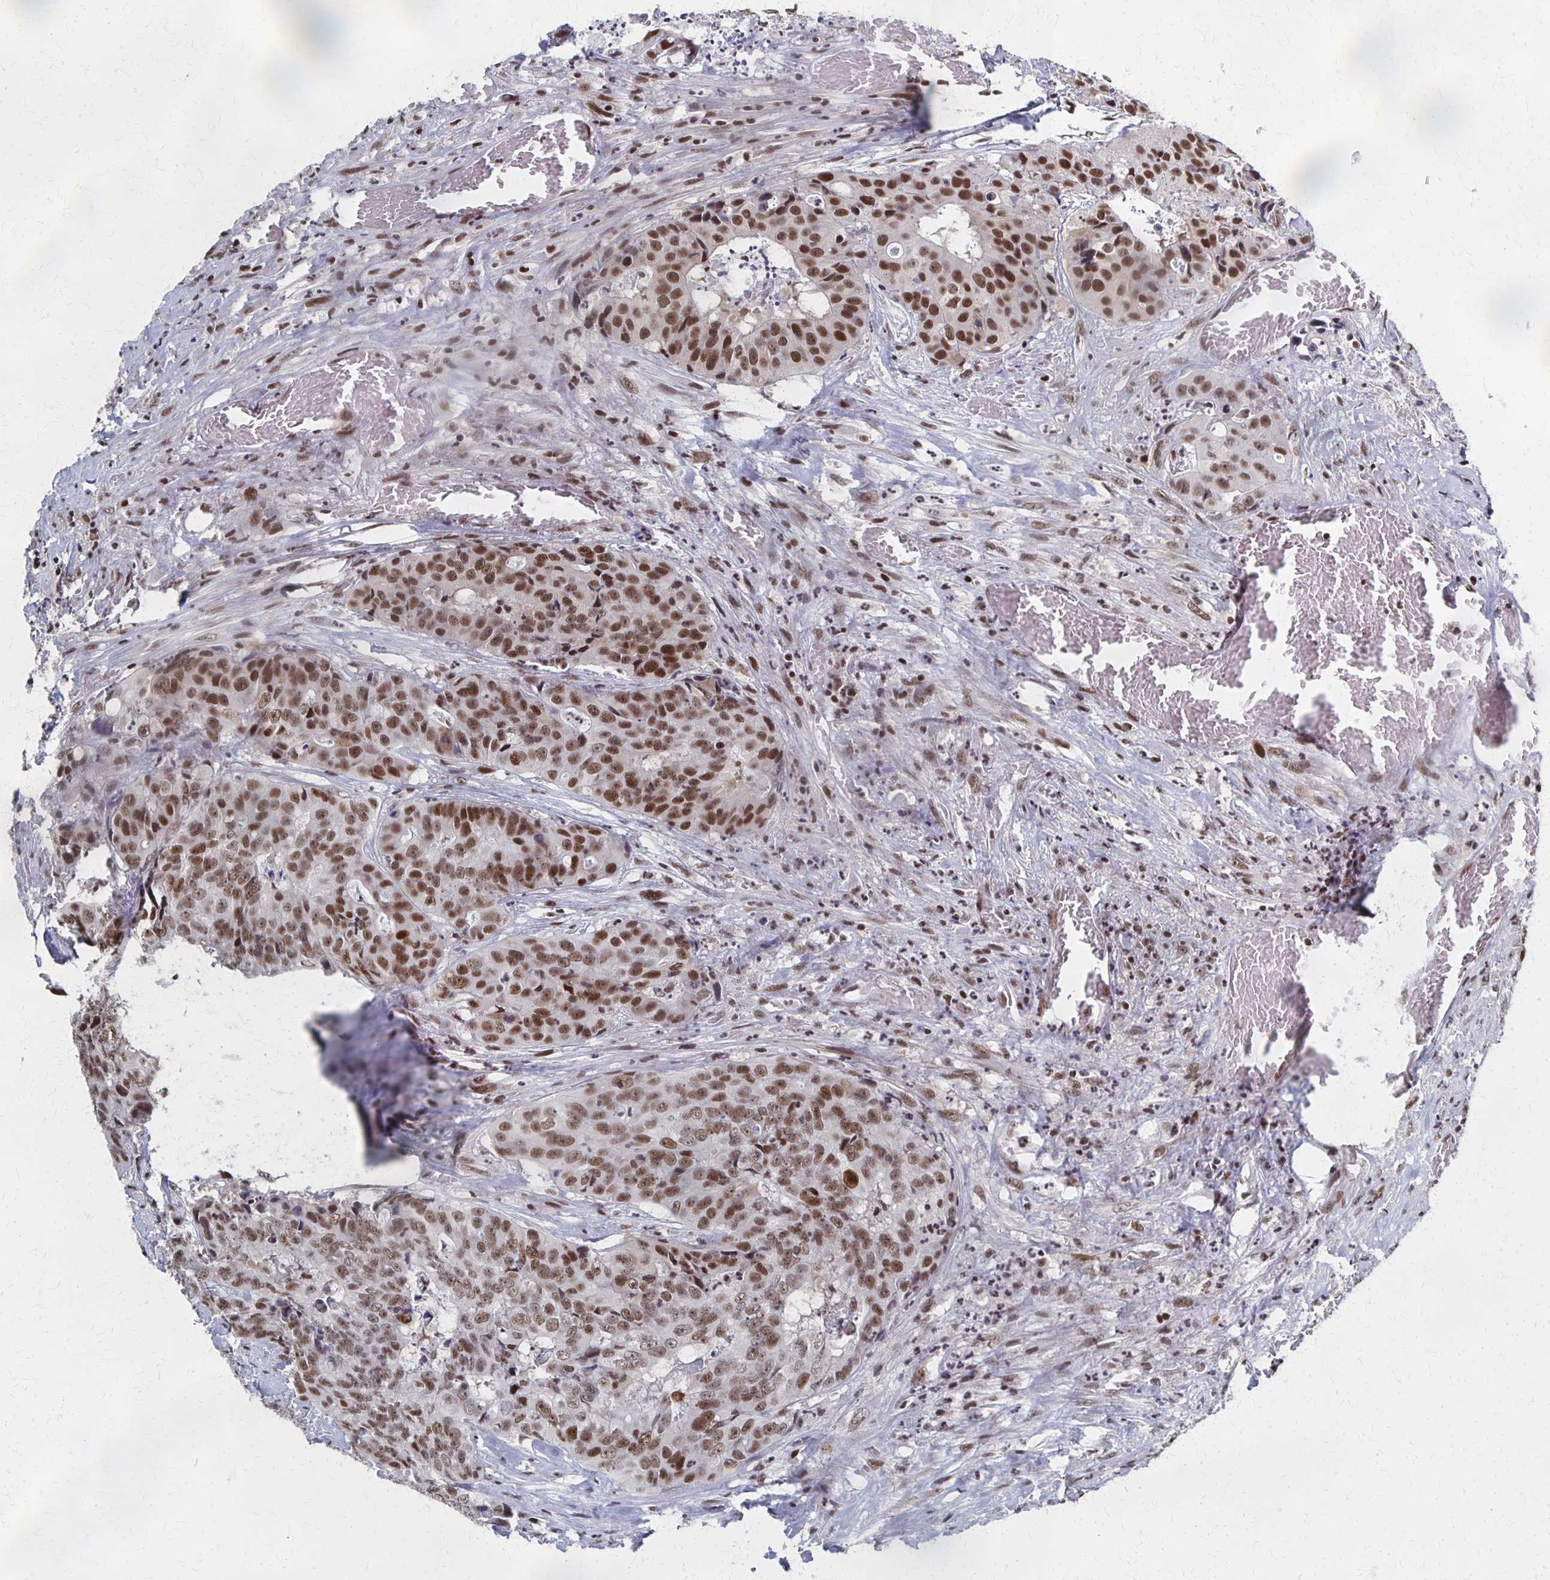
{"staining": {"intensity": "moderate", "quantity": ">75%", "location": "nuclear"}, "tissue": "colorectal cancer", "cell_type": "Tumor cells", "image_type": "cancer", "snomed": [{"axis": "morphology", "description": "Adenocarcinoma, NOS"}, {"axis": "topography", "description": "Rectum"}], "caption": "IHC (DAB (3,3'-diaminobenzidine)) staining of colorectal adenocarcinoma exhibits moderate nuclear protein expression in approximately >75% of tumor cells. The protein is shown in brown color, while the nuclei are stained blue.", "gene": "GTF2B", "patient": {"sex": "female", "age": 62}}